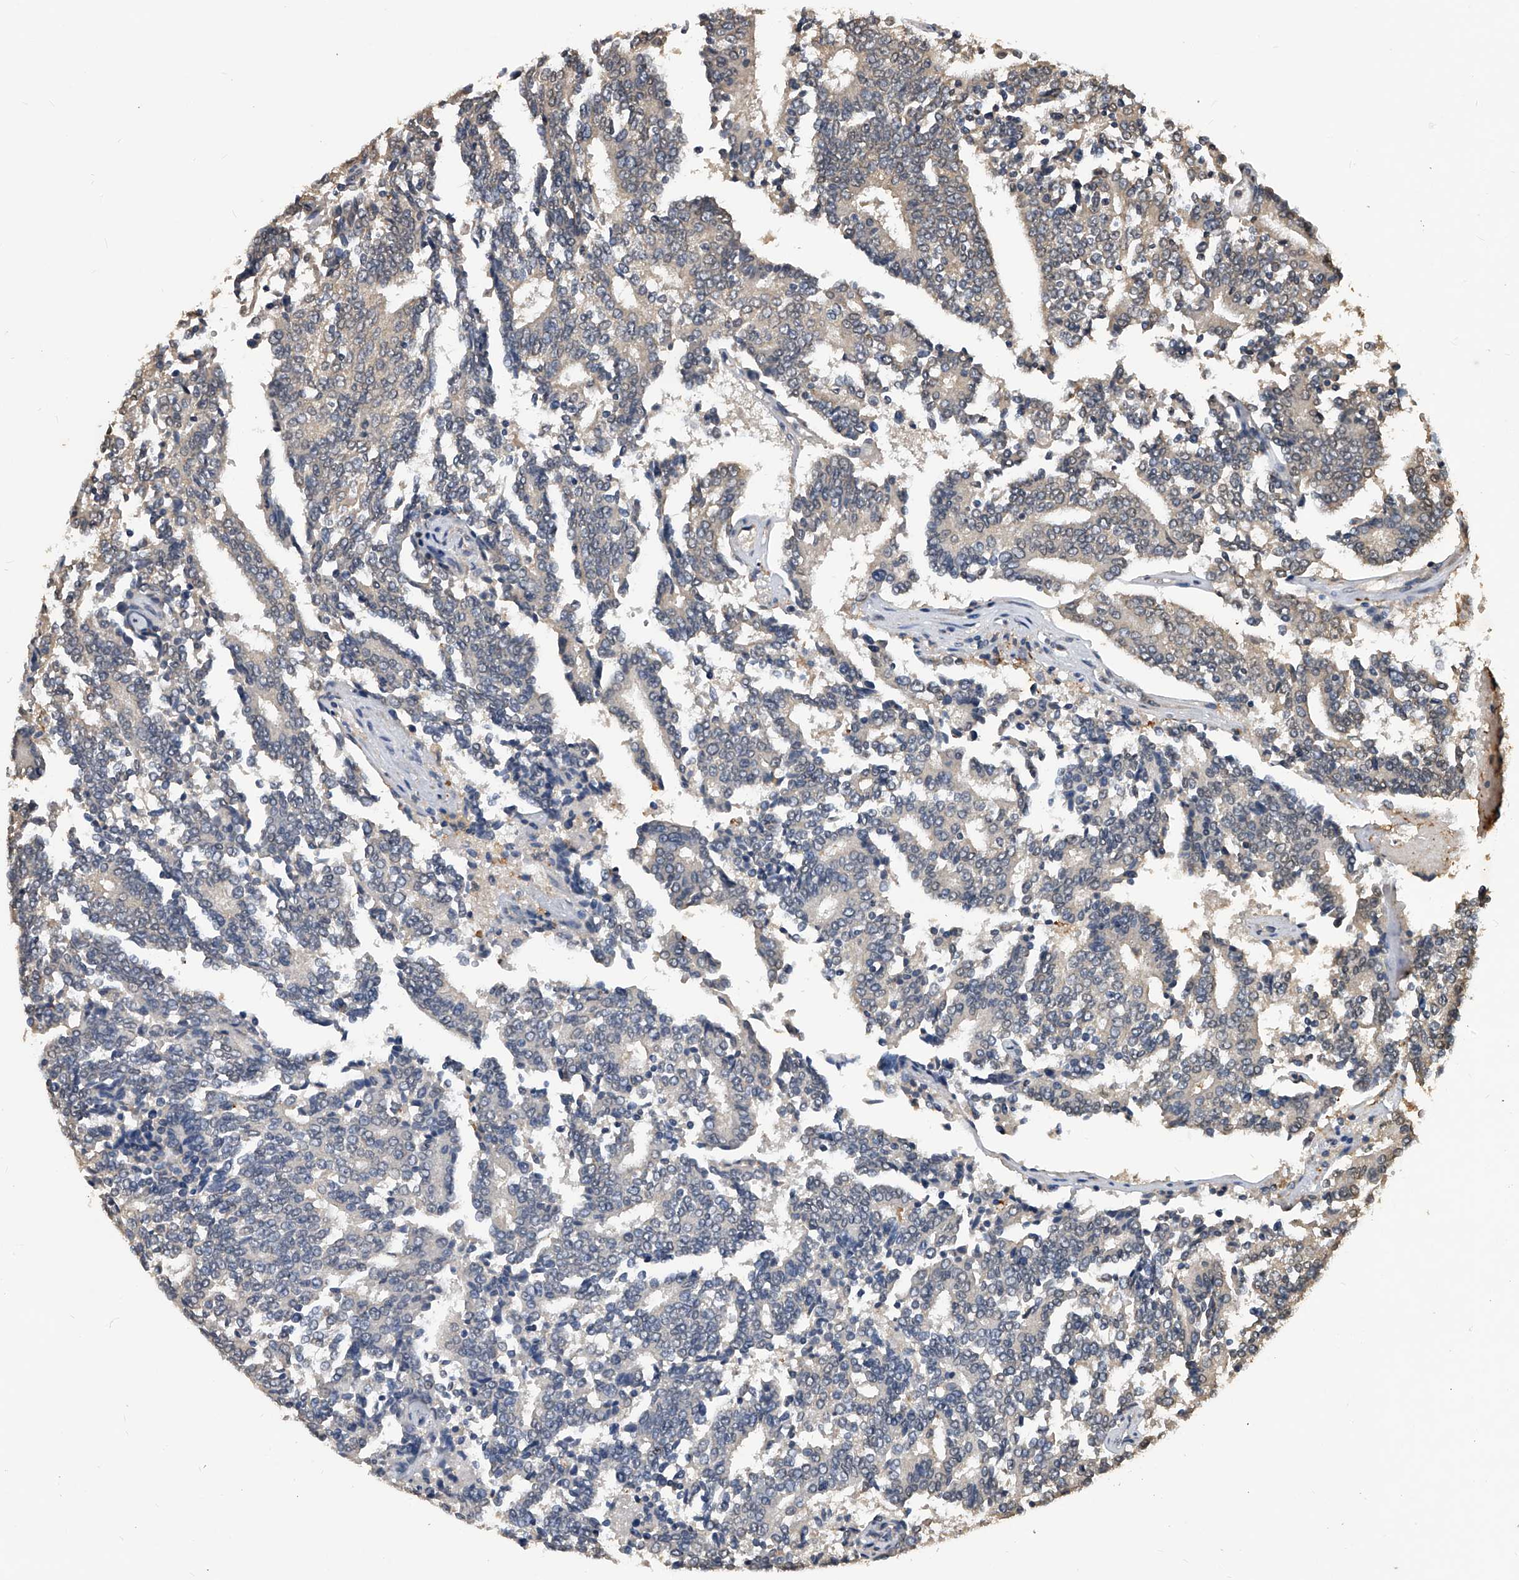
{"staining": {"intensity": "weak", "quantity": "<25%", "location": "cytoplasmic/membranous"}, "tissue": "prostate cancer", "cell_type": "Tumor cells", "image_type": "cancer", "snomed": [{"axis": "morphology", "description": "Normal tissue, NOS"}, {"axis": "morphology", "description": "Adenocarcinoma, High grade"}, {"axis": "topography", "description": "Prostate"}, {"axis": "topography", "description": "Seminal veicle"}], "caption": "IHC micrograph of neoplastic tissue: prostate cancer stained with DAB (3,3'-diaminobenzidine) reveals no significant protein staining in tumor cells. (Stains: DAB IHC with hematoxylin counter stain, Microscopy: brightfield microscopy at high magnification).", "gene": "FBXL4", "patient": {"sex": "male", "age": 55}}